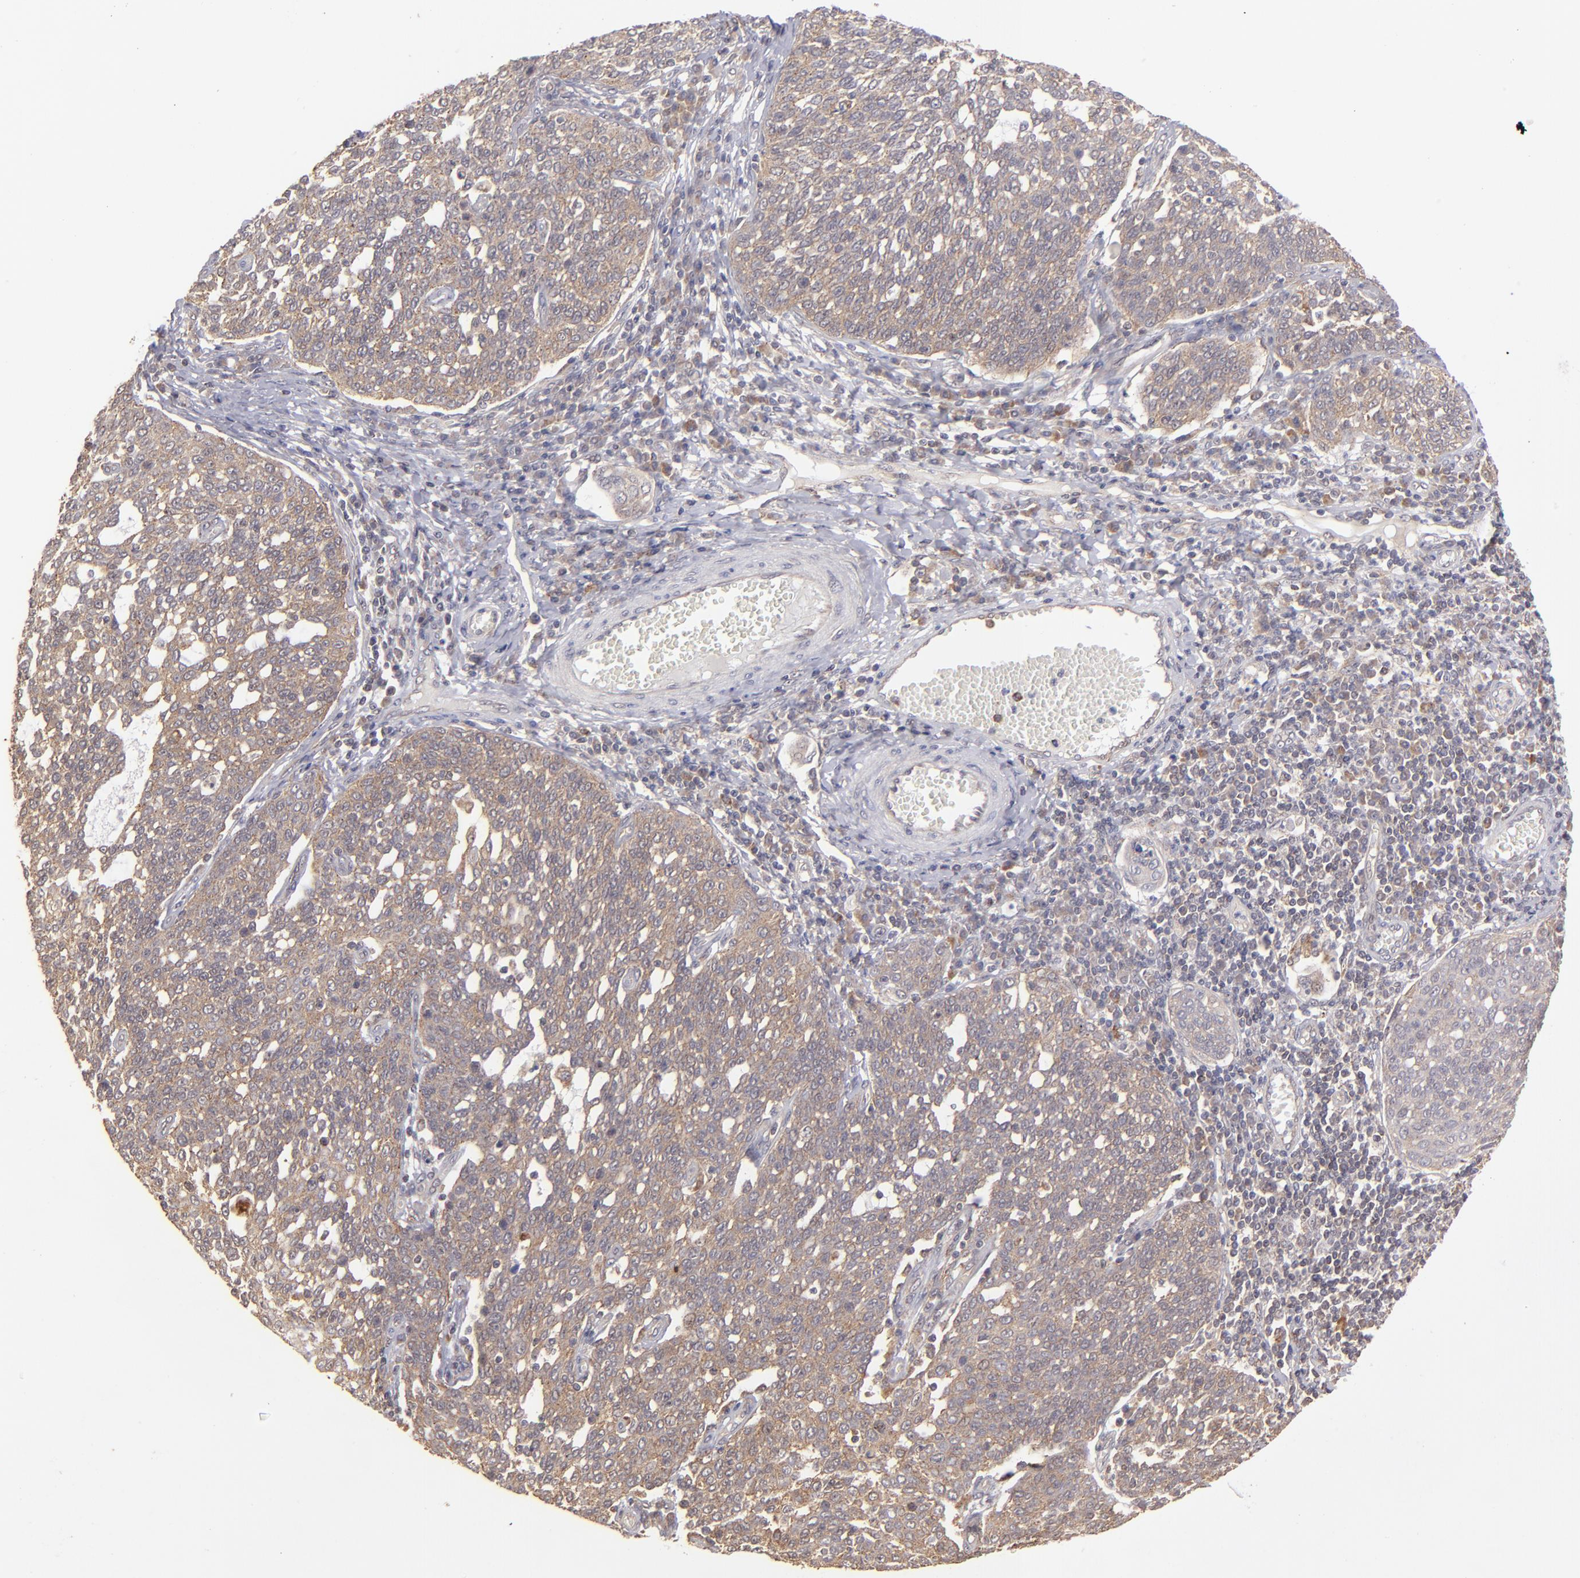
{"staining": {"intensity": "moderate", "quantity": ">75%", "location": "cytoplasmic/membranous"}, "tissue": "cervical cancer", "cell_type": "Tumor cells", "image_type": "cancer", "snomed": [{"axis": "morphology", "description": "Squamous cell carcinoma, NOS"}, {"axis": "topography", "description": "Cervix"}], "caption": "The micrograph demonstrates immunohistochemical staining of cervical cancer. There is moderate cytoplasmic/membranous staining is present in approximately >75% of tumor cells. Ihc stains the protein of interest in brown and the nuclei are stained blue.", "gene": "ZFYVE1", "patient": {"sex": "female", "age": 34}}